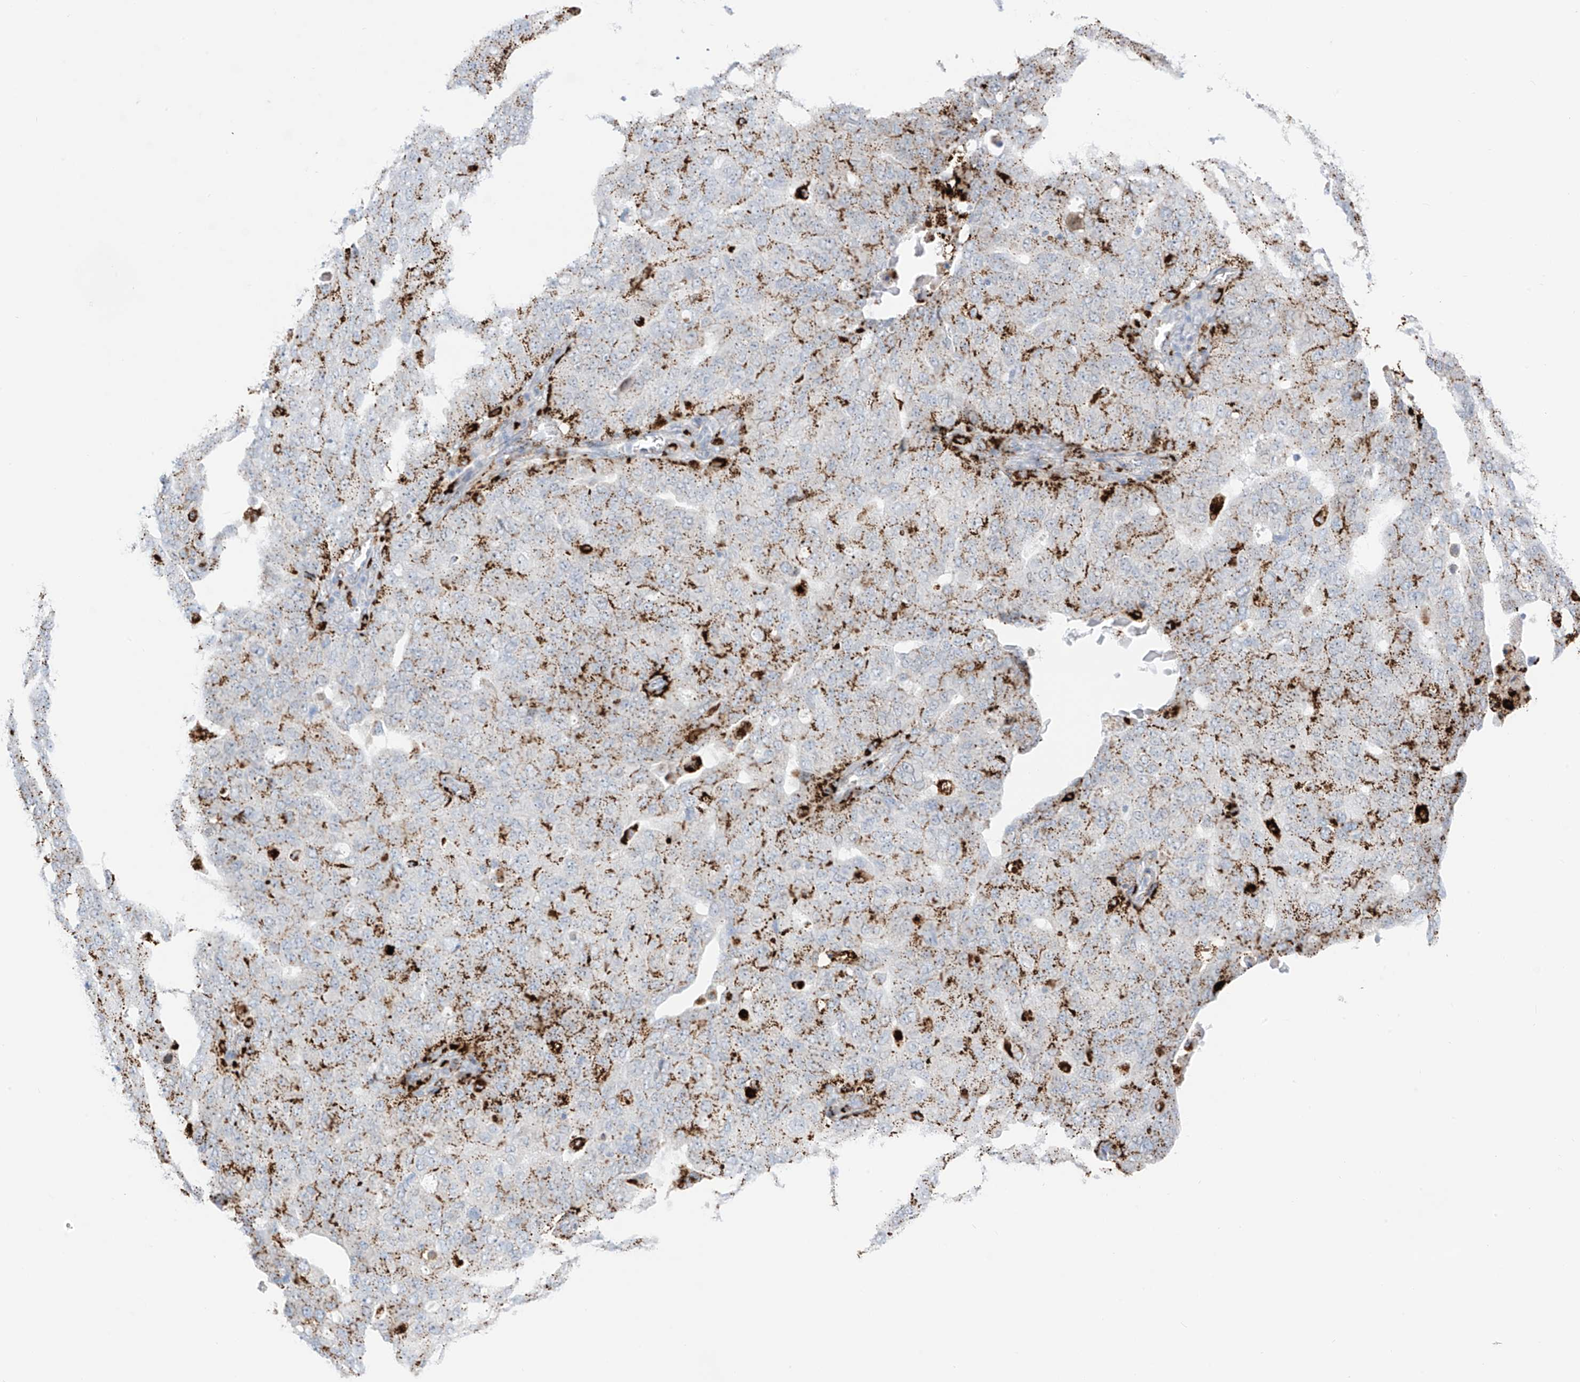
{"staining": {"intensity": "moderate", "quantity": "25%-75%", "location": "cytoplasmic/membranous"}, "tissue": "ovarian cancer", "cell_type": "Tumor cells", "image_type": "cancer", "snomed": [{"axis": "morphology", "description": "Carcinoma, endometroid"}, {"axis": "topography", "description": "Ovary"}], "caption": "The immunohistochemical stain shows moderate cytoplasmic/membranous staining in tumor cells of endometroid carcinoma (ovarian) tissue. The staining was performed using DAB (3,3'-diaminobenzidine), with brown indicating positive protein expression. Nuclei are stained blue with hematoxylin.", "gene": "PSPH", "patient": {"sex": "female", "age": 62}}